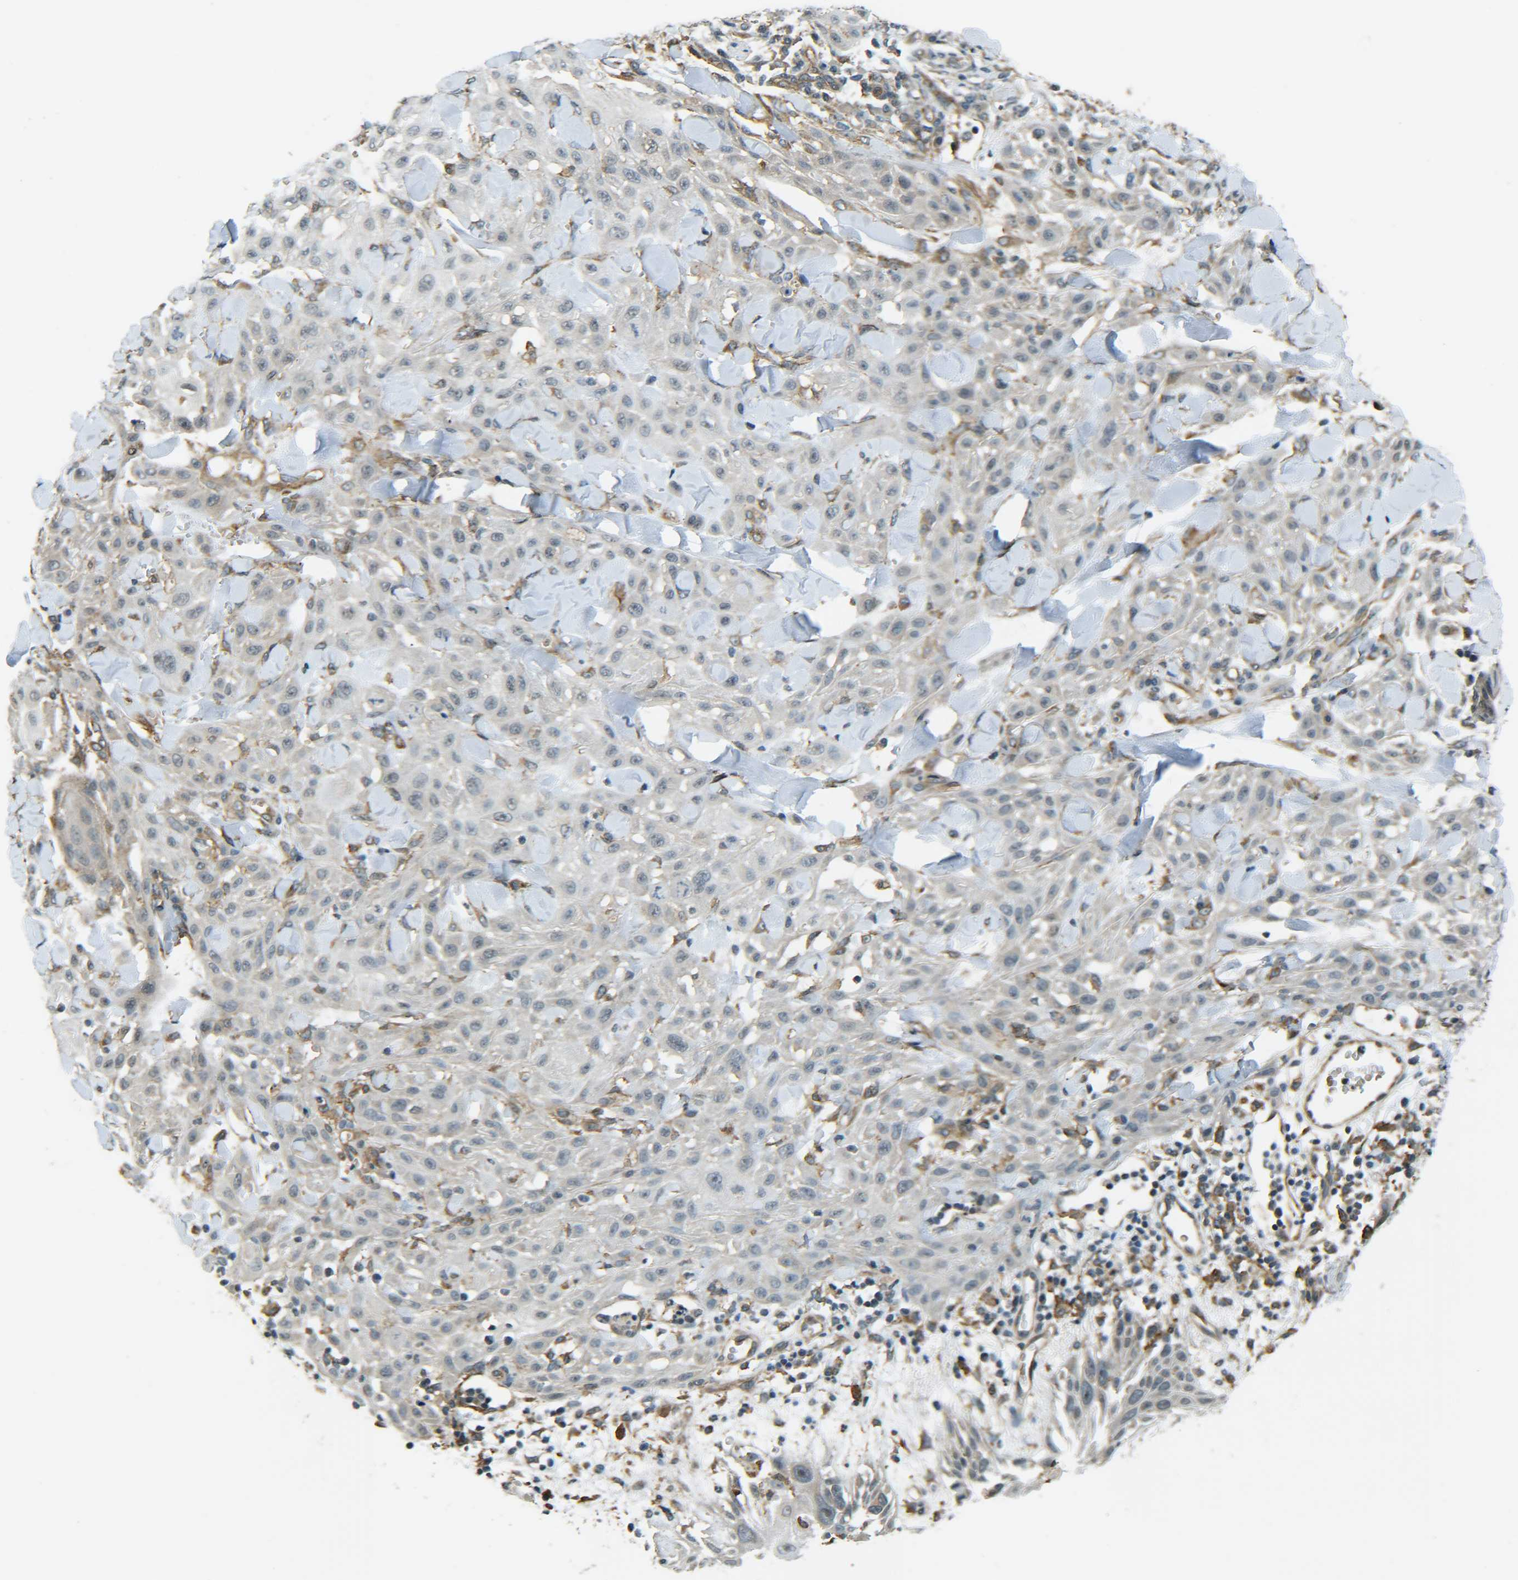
{"staining": {"intensity": "negative", "quantity": "none", "location": "none"}, "tissue": "skin cancer", "cell_type": "Tumor cells", "image_type": "cancer", "snomed": [{"axis": "morphology", "description": "Squamous cell carcinoma, NOS"}, {"axis": "topography", "description": "Skin"}], "caption": "DAB (3,3'-diaminobenzidine) immunohistochemical staining of skin squamous cell carcinoma displays no significant staining in tumor cells.", "gene": "DAB2", "patient": {"sex": "male", "age": 24}}